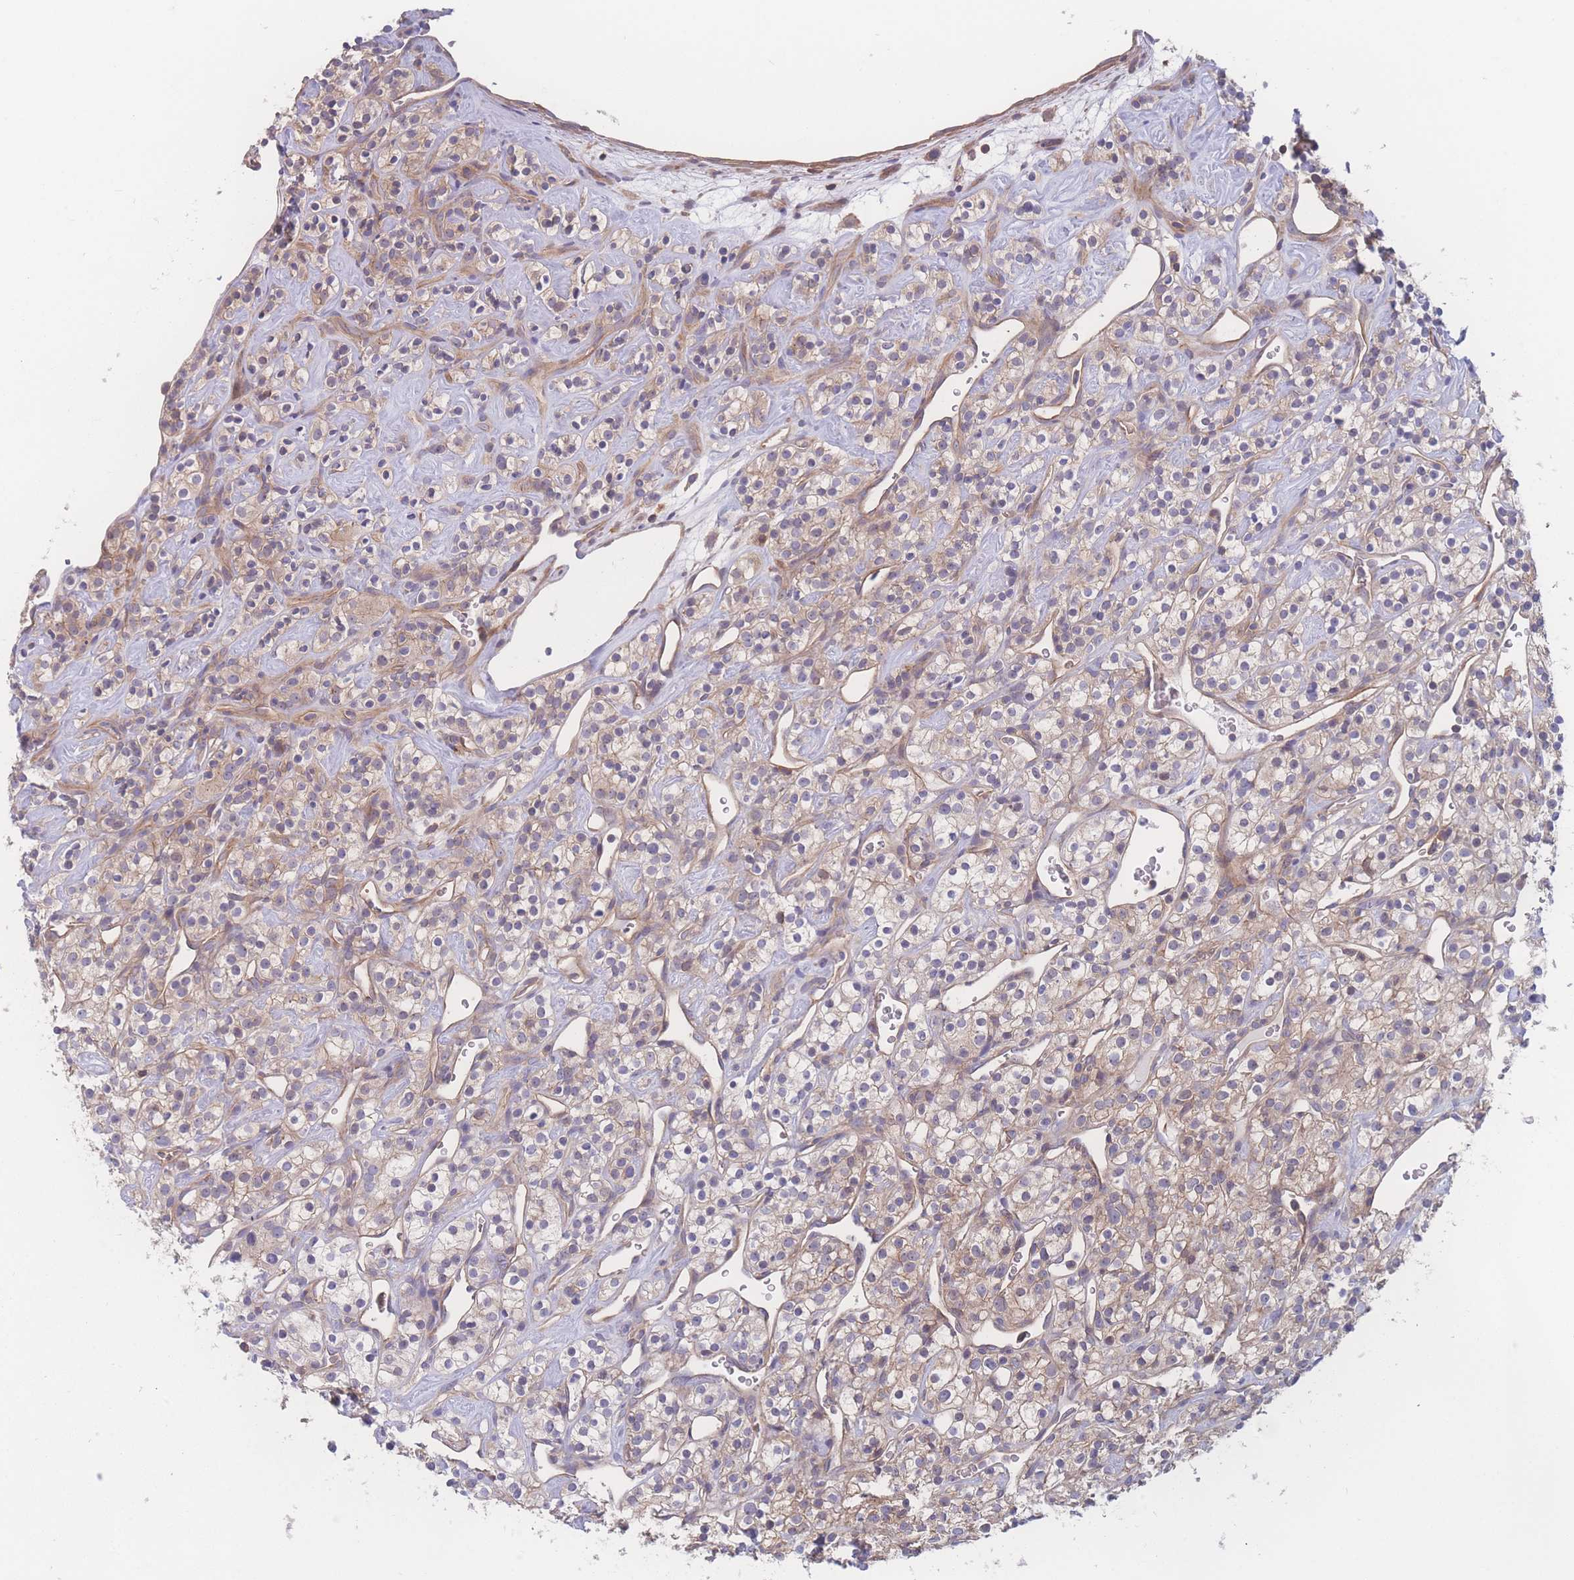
{"staining": {"intensity": "moderate", "quantity": "25%-75%", "location": "cytoplasmic/membranous"}, "tissue": "renal cancer", "cell_type": "Tumor cells", "image_type": "cancer", "snomed": [{"axis": "morphology", "description": "Adenocarcinoma, NOS"}, {"axis": "topography", "description": "Kidney"}], "caption": "Protein expression analysis of renal cancer (adenocarcinoma) shows moderate cytoplasmic/membranous staining in about 25%-75% of tumor cells.", "gene": "CFAP97", "patient": {"sex": "male", "age": 77}}